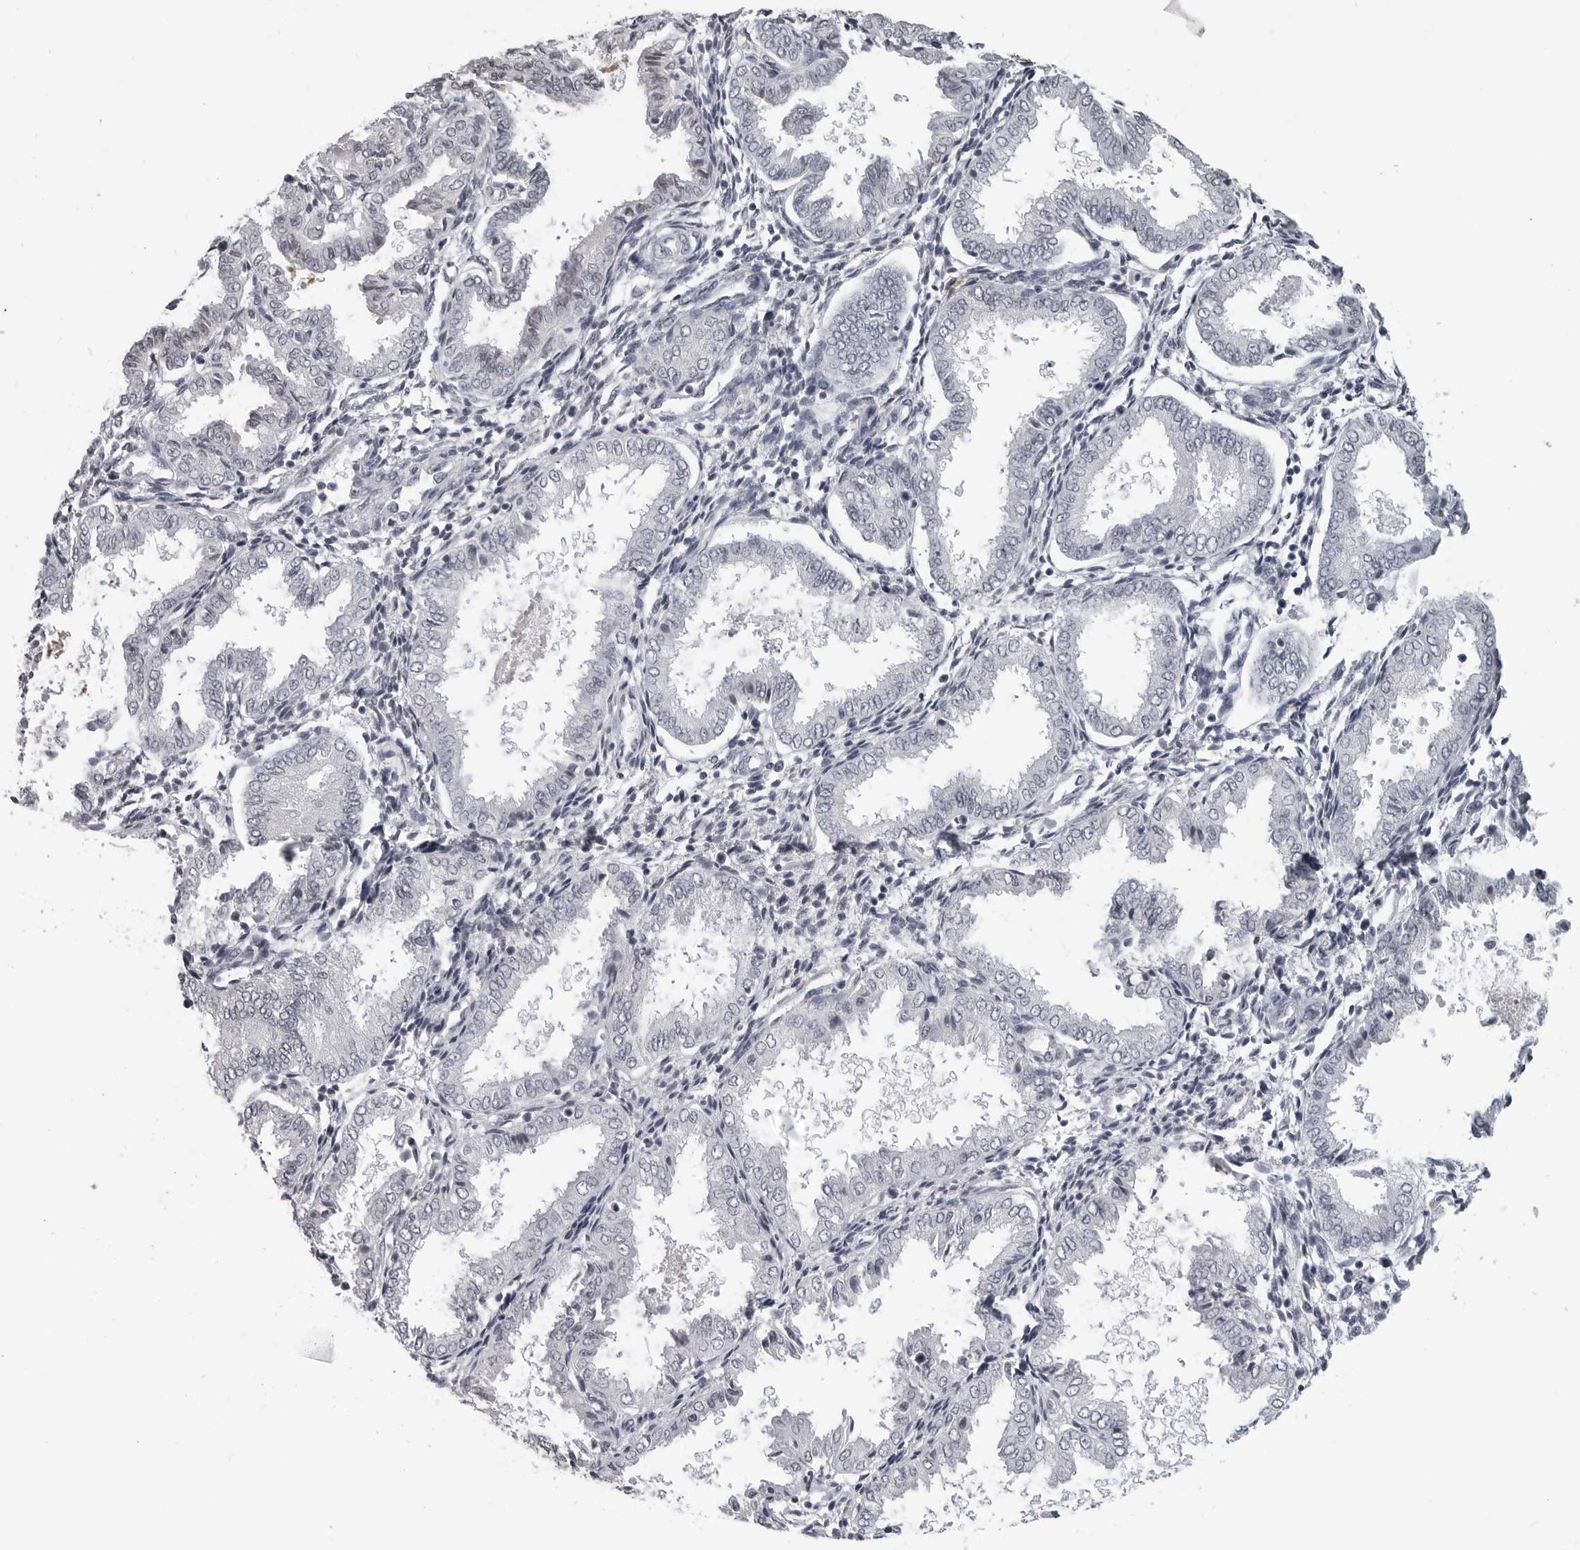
{"staining": {"intensity": "negative", "quantity": "none", "location": "none"}, "tissue": "endometrium", "cell_type": "Cells in endometrial stroma", "image_type": "normal", "snomed": [{"axis": "morphology", "description": "Normal tissue, NOS"}, {"axis": "topography", "description": "Endometrium"}], "caption": "Endometrium stained for a protein using IHC shows no staining cells in endometrial stroma.", "gene": "DDX54", "patient": {"sex": "female", "age": 33}}